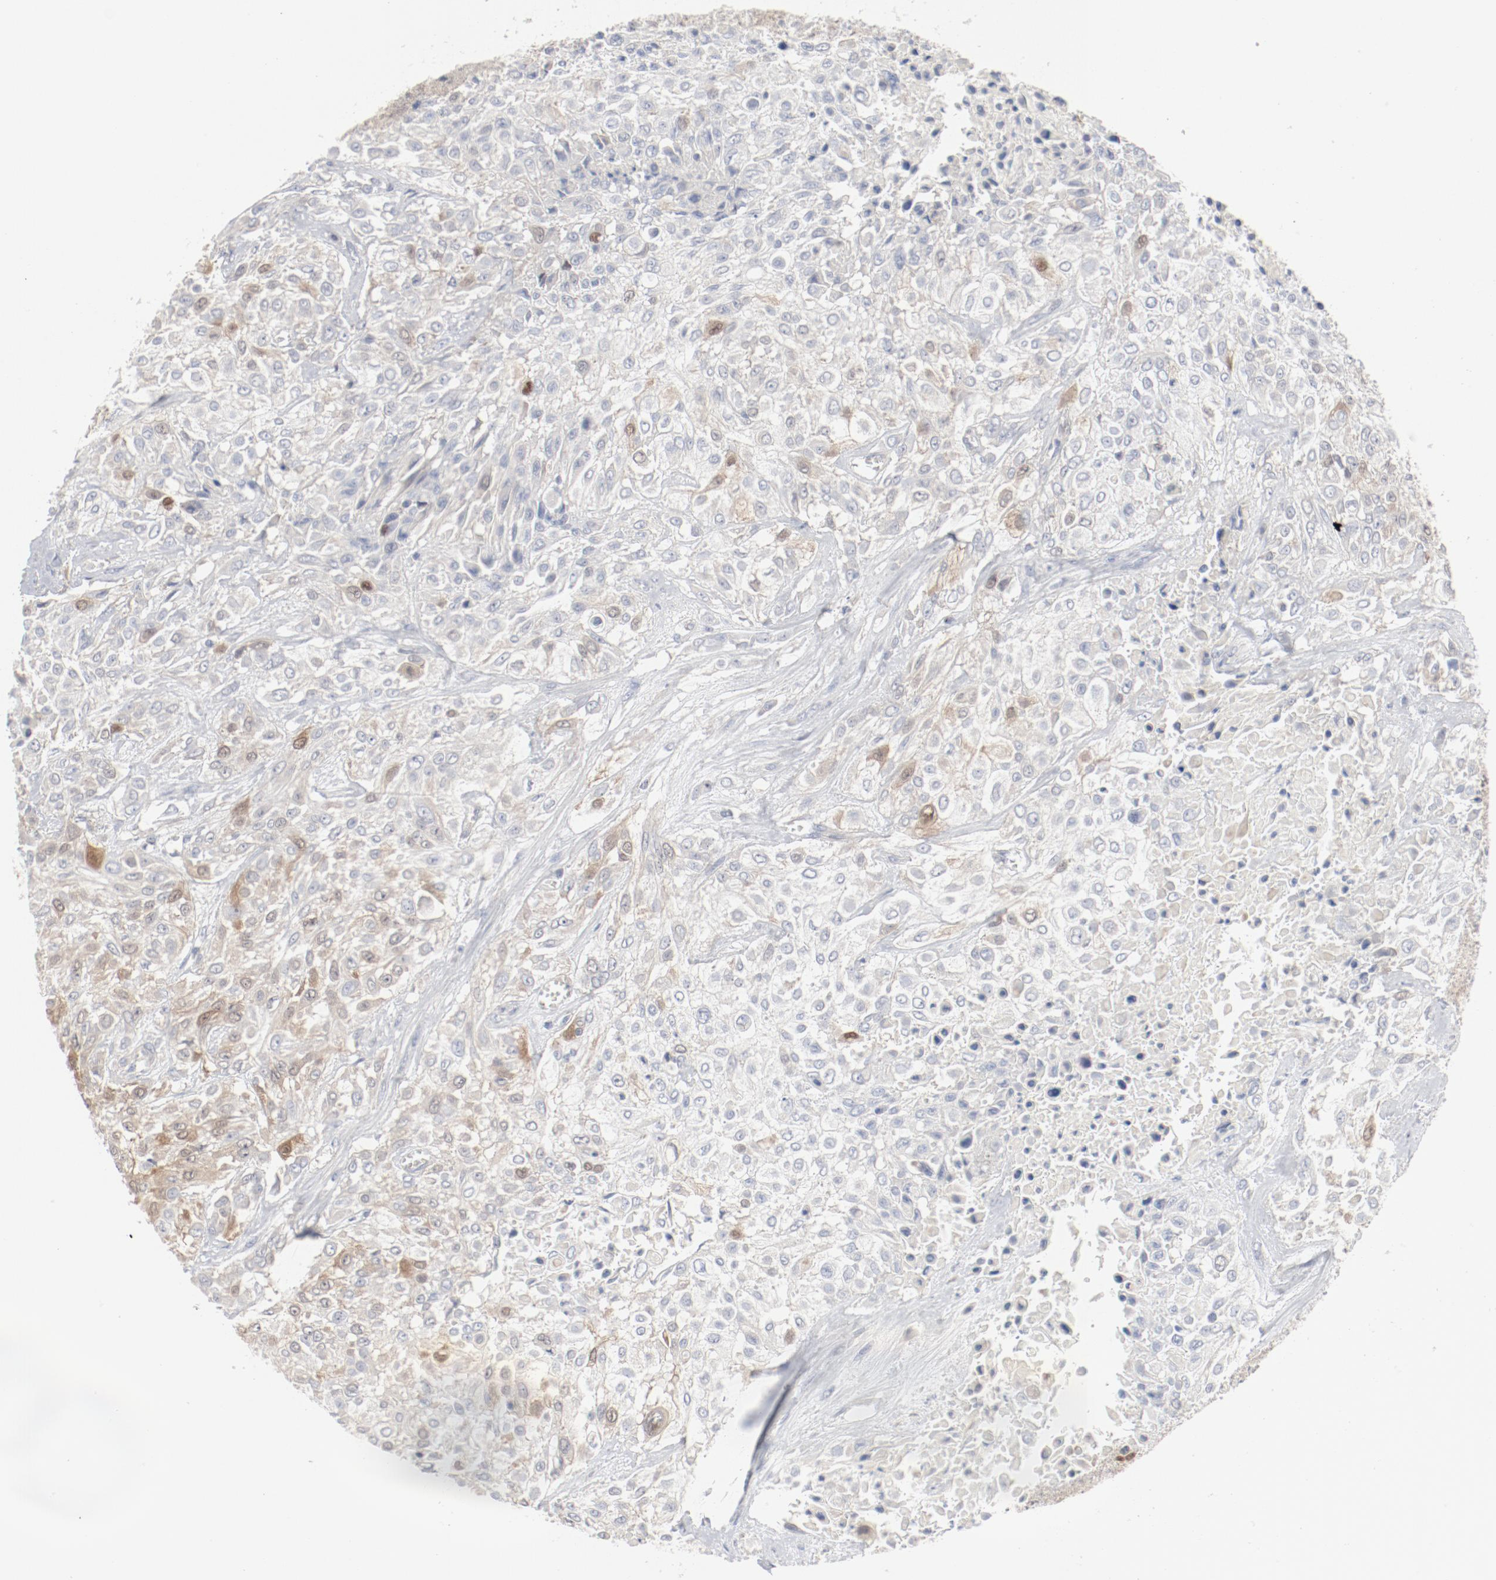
{"staining": {"intensity": "moderate", "quantity": "25%-75%", "location": "cytoplasmic/membranous,nuclear"}, "tissue": "urothelial cancer", "cell_type": "Tumor cells", "image_type": "cancer", "snomed": [{"axis": "morphology", "description": "Urothelial carcinoma, High grade"}, {"axis": "topography", "description": "Urinary bladder"}], "caption": "DAB immunohistochemical staining of human urothelial cancer shows moderate cytoplasmic/membranous and nuclear protein staining in about 25%-75% of tumor cells.", "gene": "CDK1", "patient": {"sex": "male", "age": 57}}